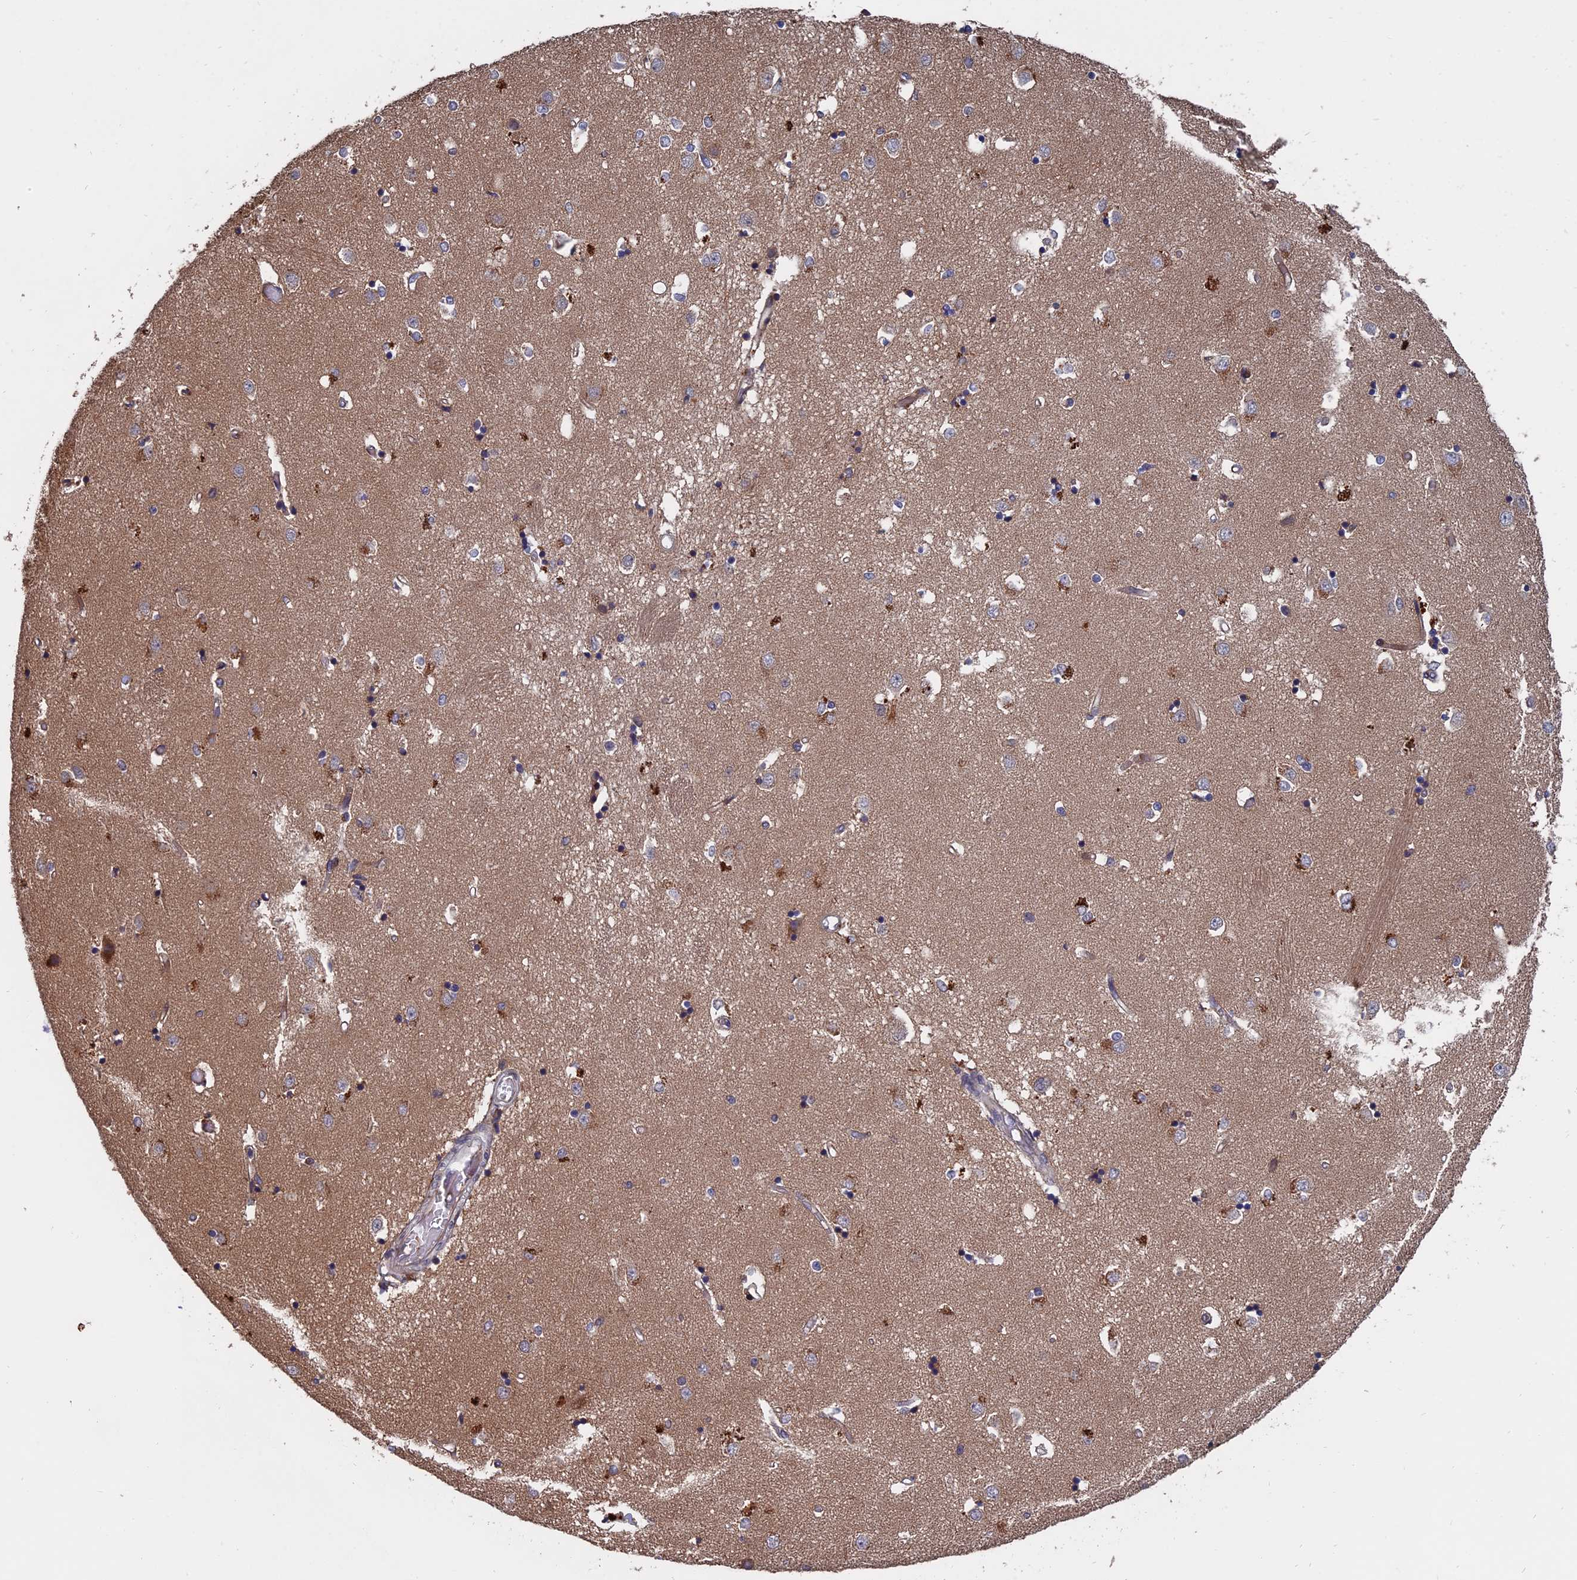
{"staining": {"intensity": "moderate", "quantity": "<25%", "location": "cytoplasmic/membranous"}, "tissue": "caudate", "cell_type": "Glial cells", "image_type": "normal", "snomed": [{"axis": "morphology", "description": "Normal tissue, NOS"}, {"axis": "topography", "description": "Lateral ventricle wall"}], "caption": "Caudate stained with a brown dye exhibits moderate cytoplasmic/membranous positive positivity in about <25% of glial cells.", "gene": "TRAPPC2L", "patient": {"sex": "male", "age": 45}}